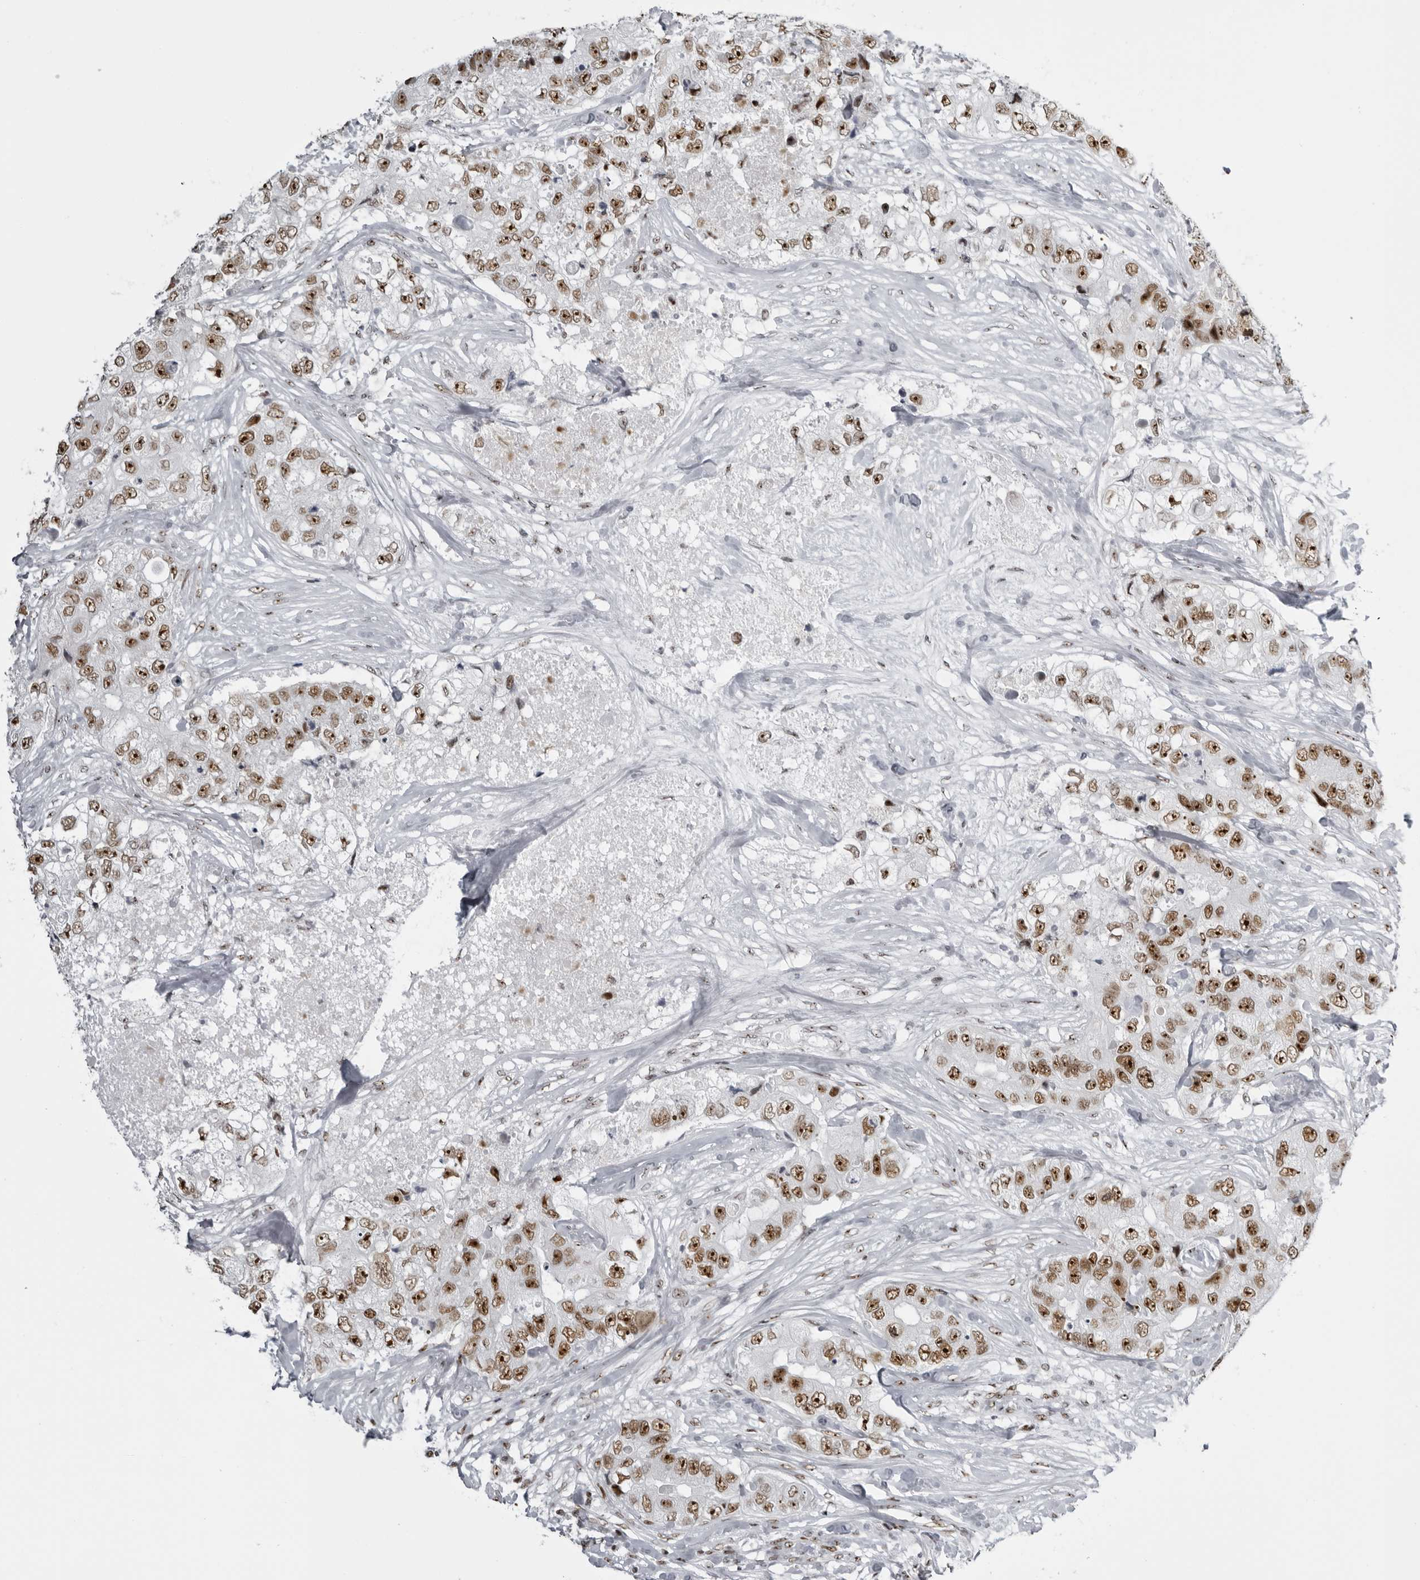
{"staining": {"intensity": "strong", "quantity": ">75%", "location": "nuclear"}, "tissue": "breast cancer", "cell_type": "Tumor cells", "image_type": "cancer", "snomed": [{"axis": "morphology", "description": "Duct carcinoma"}, {"axis": "topography", "description": "Breast"}], "caption": "IHC (DAB) staining of breast cancer (infiltrating ductal carcinoma) shows strong nuclear protein expression in about >75% of tumor cells. (DAB (3,3'-diaminobenzidine) IHC, brown staining for protein, blue staining for nuclei).", "gene": "DHX9", "patient": {"sex": "female", "age": 62}}